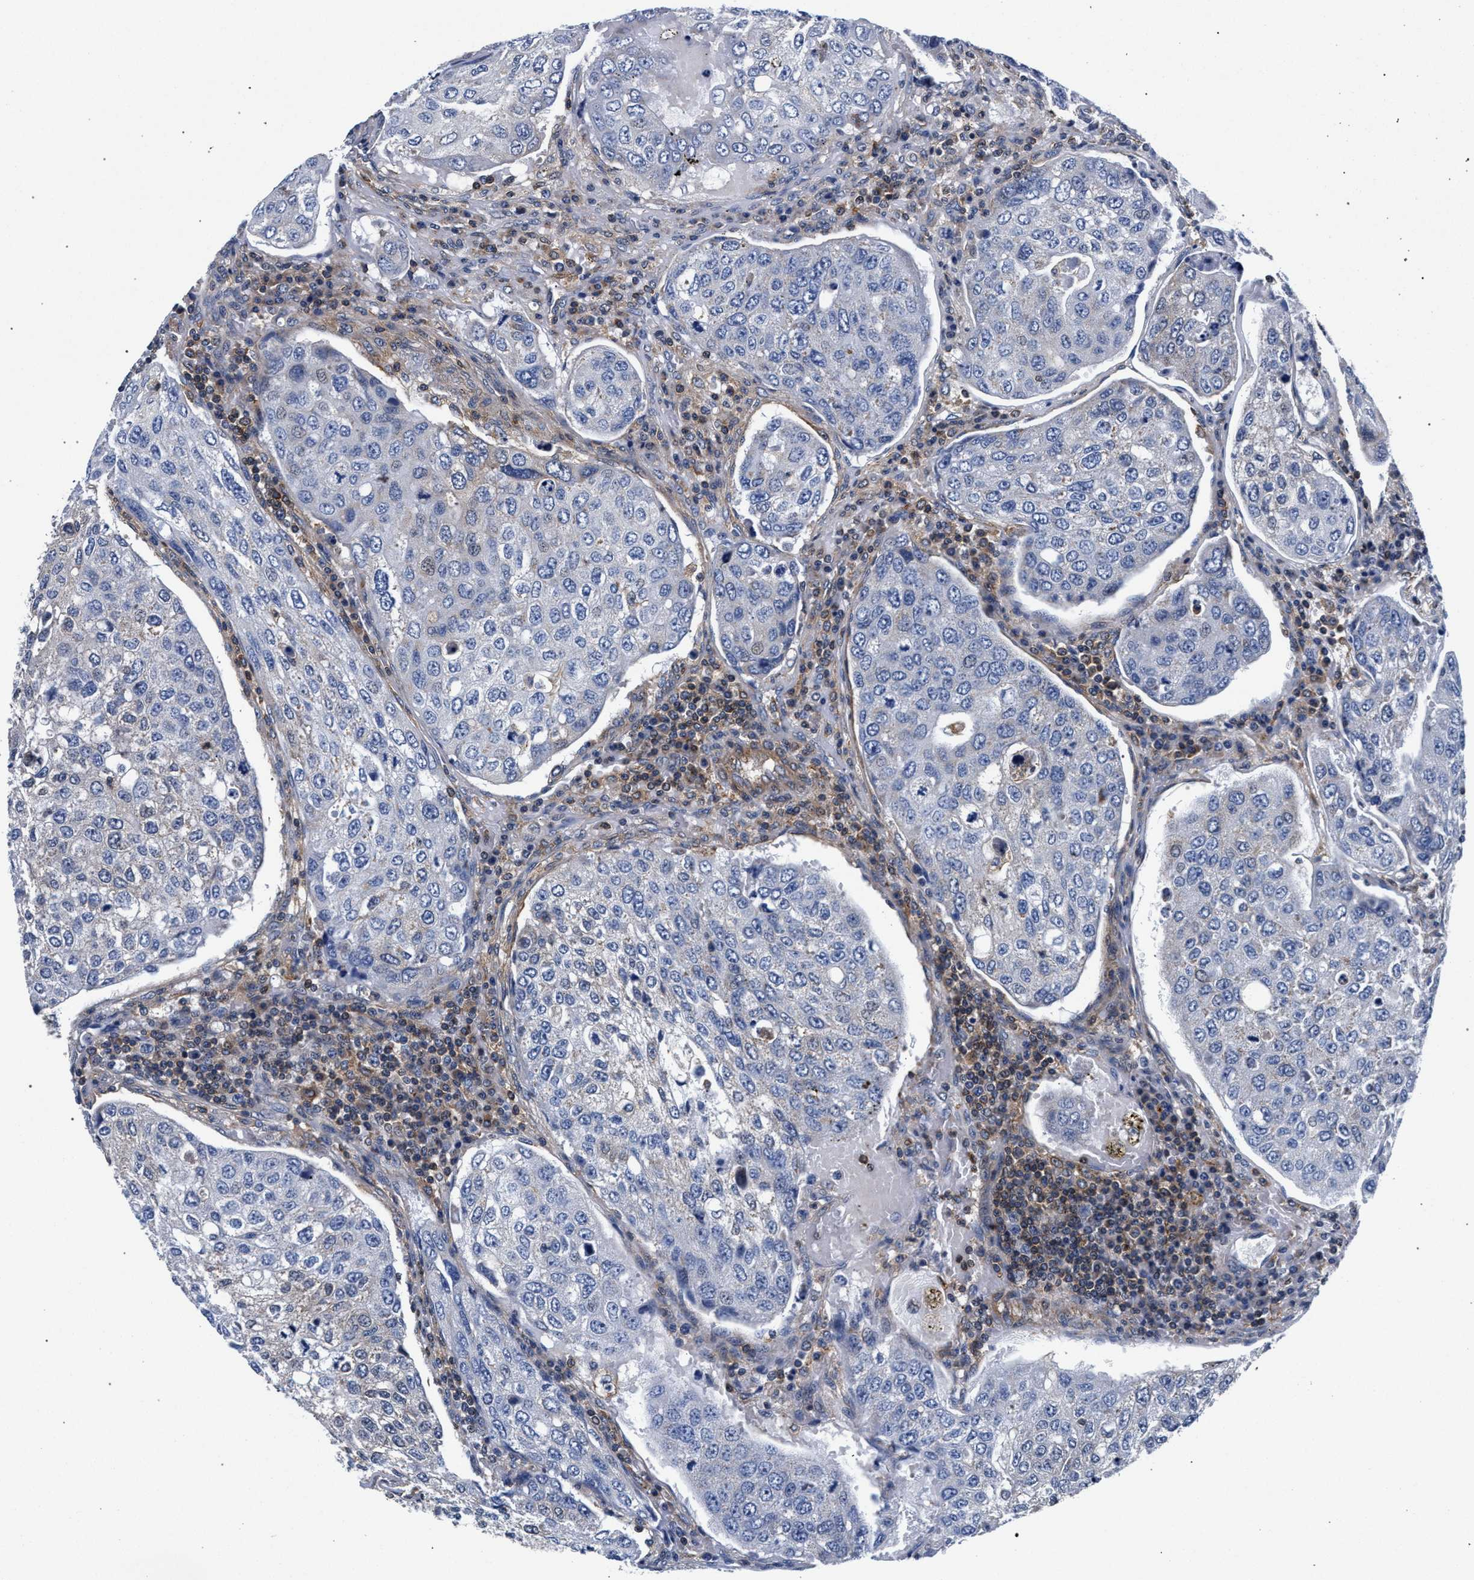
{"staining": {"intensity": "negative", "quantity": "none", "location": "none"}, "tissue": "urothelial cancer", "cell_type": "Tumor cells", "image_type": "cancer", "snomed": [{"axis": "morphology", "description": "Urothelial carcinoma, High grade"}, {"axis": "topography", "description": "Lymph node"}, {"axis": "topography", "description": "Urinary bladder"}], "caption": "Human urothelial cancer stained for a protein using IHC shows no staining in tumor cells.", "gene": "LASP1", "patient": {"sex": "male", "age": 51}}